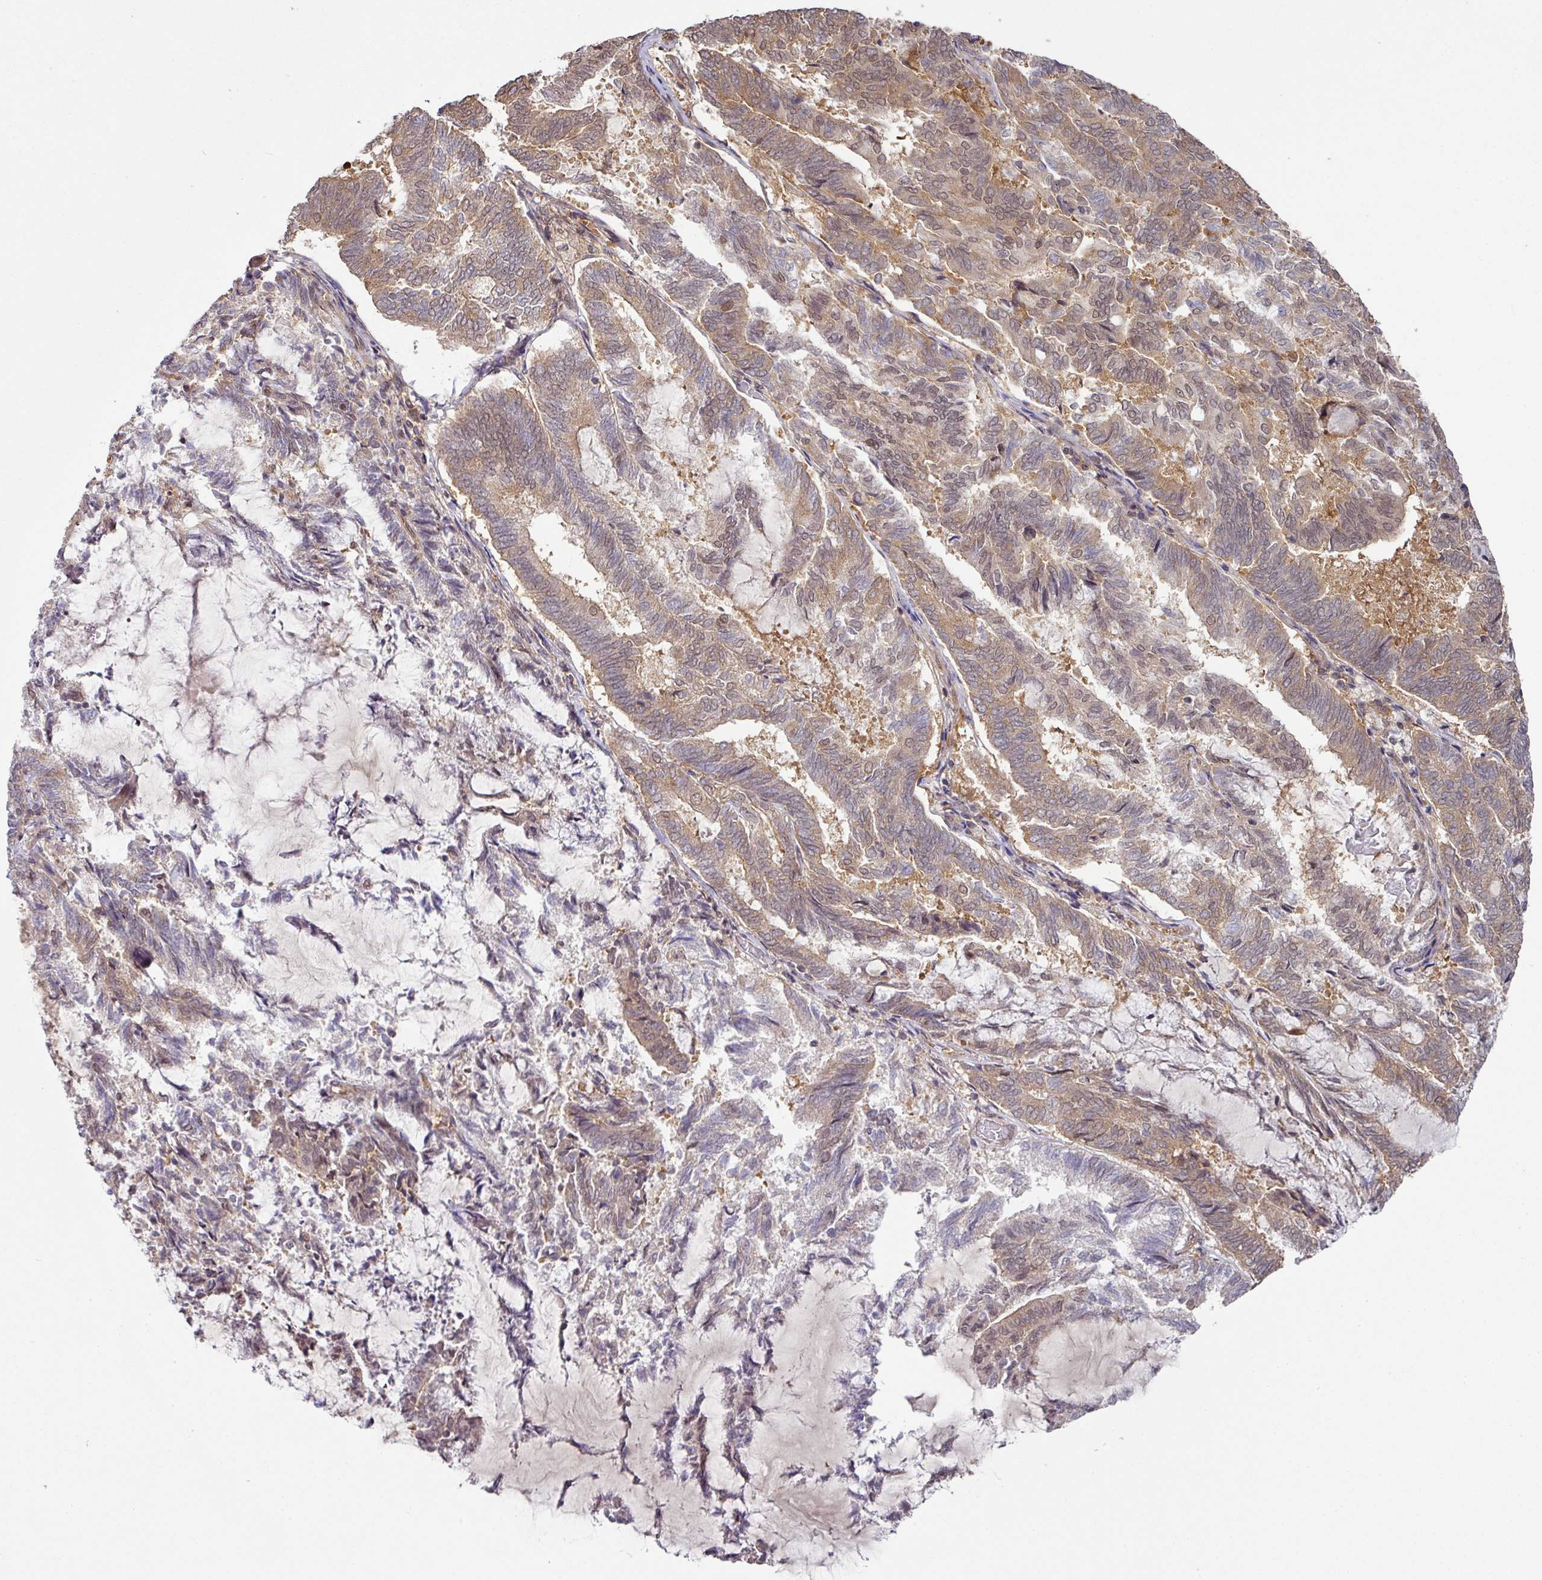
{"staining": {"intensity": "weak", "quantity": ">75%", "location": "cytoplasmic/membranous,nuclear"}, "tissue": "endometrial cancer", "cell_type": "Tumor cells", "image_type": "cancer", "snomed": [{"axis": "morphology", "description": "Adenocarcinoma, NOS"}, {"axis": "topography", "description": "Endometrium"}], "caption": "A brown stain labels weak cytoplasmic/membranous and nuclear expression of a protein in adenocarcinoma (endometrial) tumor cells.", "gene": "ANKRD18A", "patient": {"sex": "female", "age": 80}}